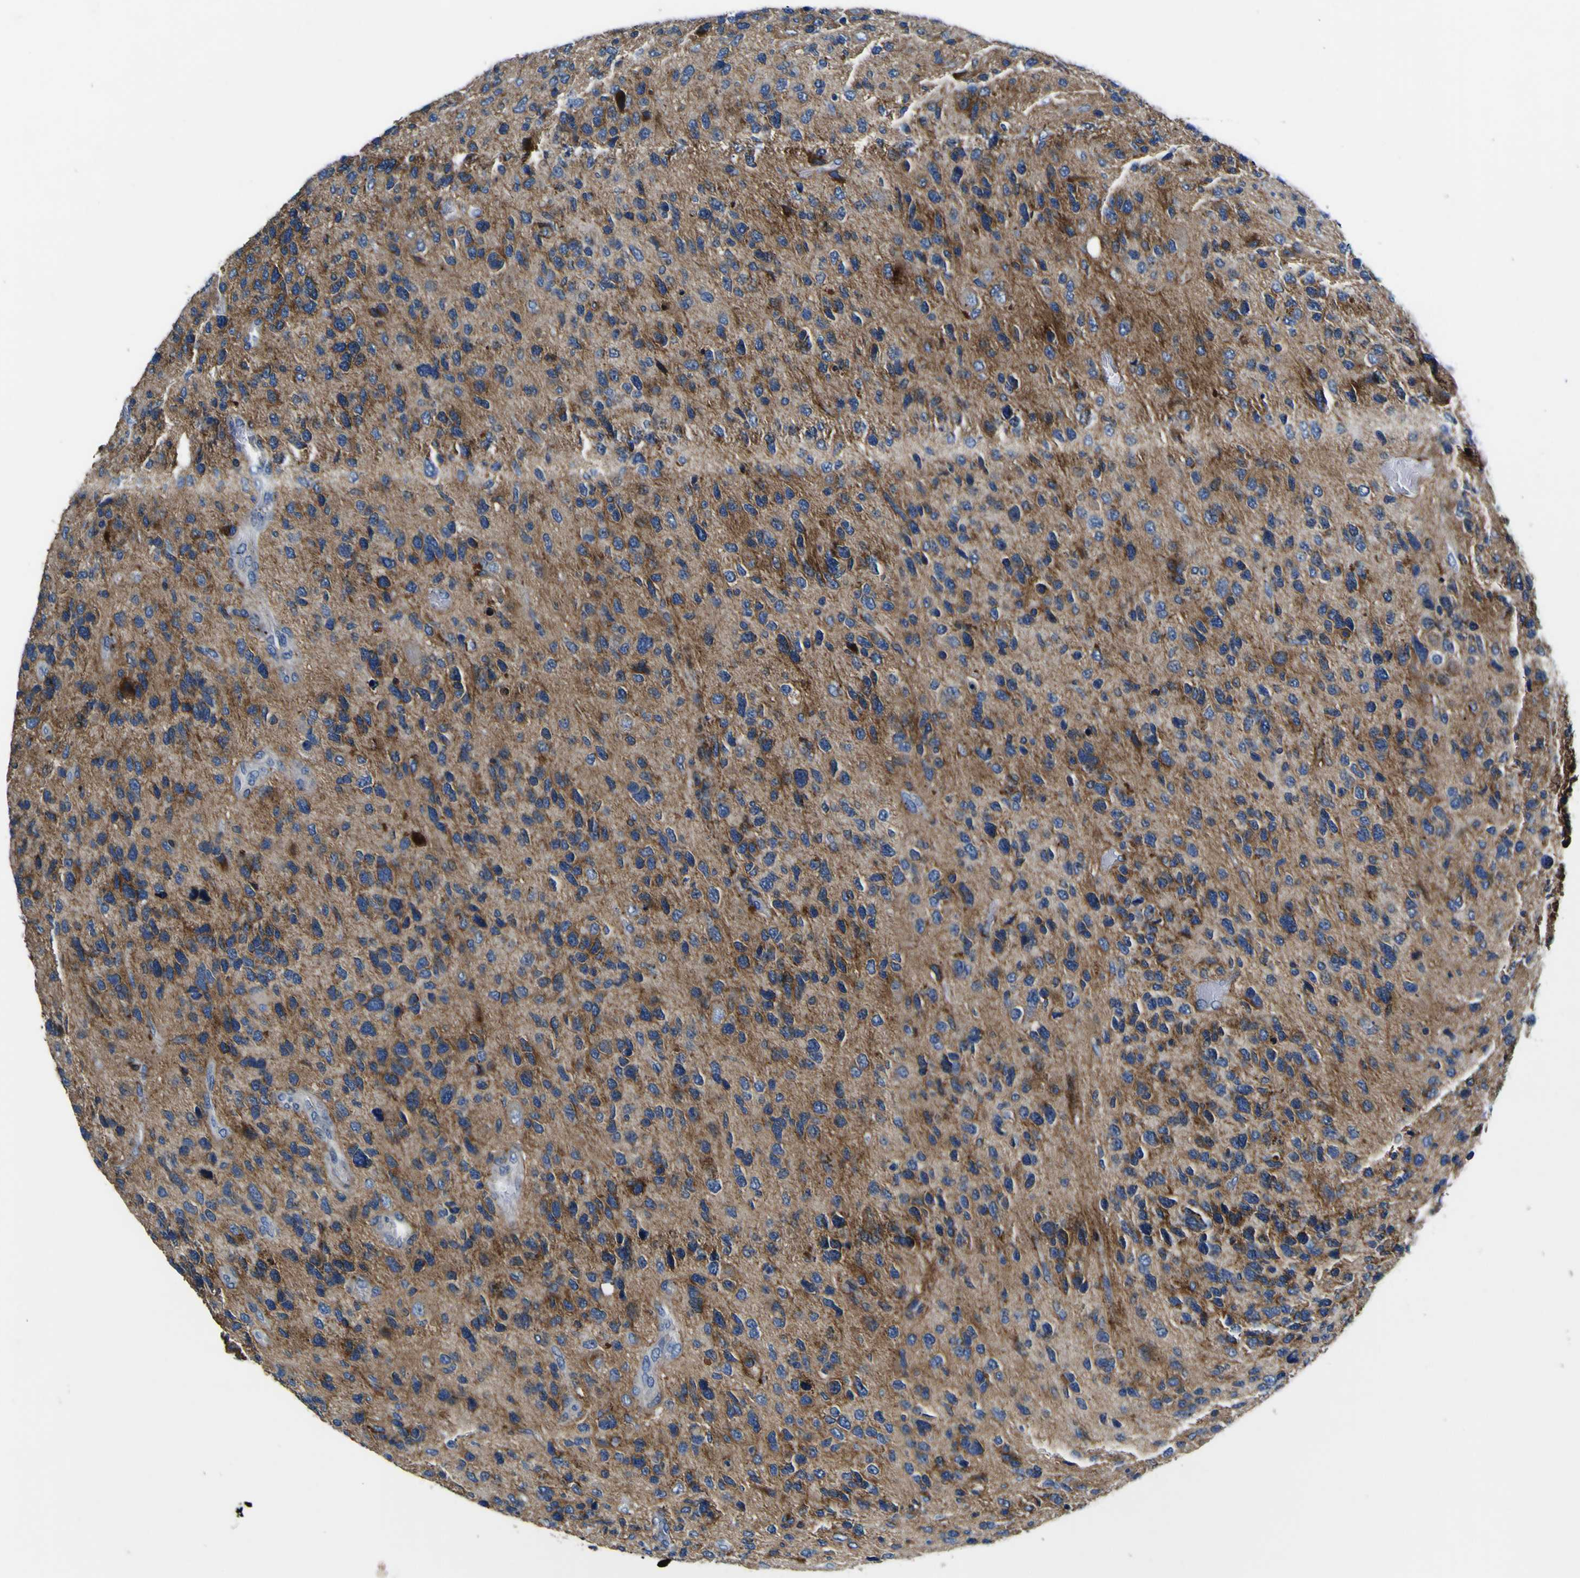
{"staining": {"intensity": "moderate", "quantity": ">75%", "location": "cytoplasmic/membranous"}, "tissue": "glioma", "cell_type": "Tumor cells", "image_type": "cancer", "snomed": [{"axis": "morphology", "description": "Glioma, malignant, High grade"}, {"axis": "topography", "description": "Brain"}], "caption": "This is an image of immunohistochemistry staining of malignant glioma (high-grade), which shows moderate expression in the cytoplasmic/membranous of tumor cells.", "gene": "AGAP3", "patient": {"sex": "female", "age": 58}}